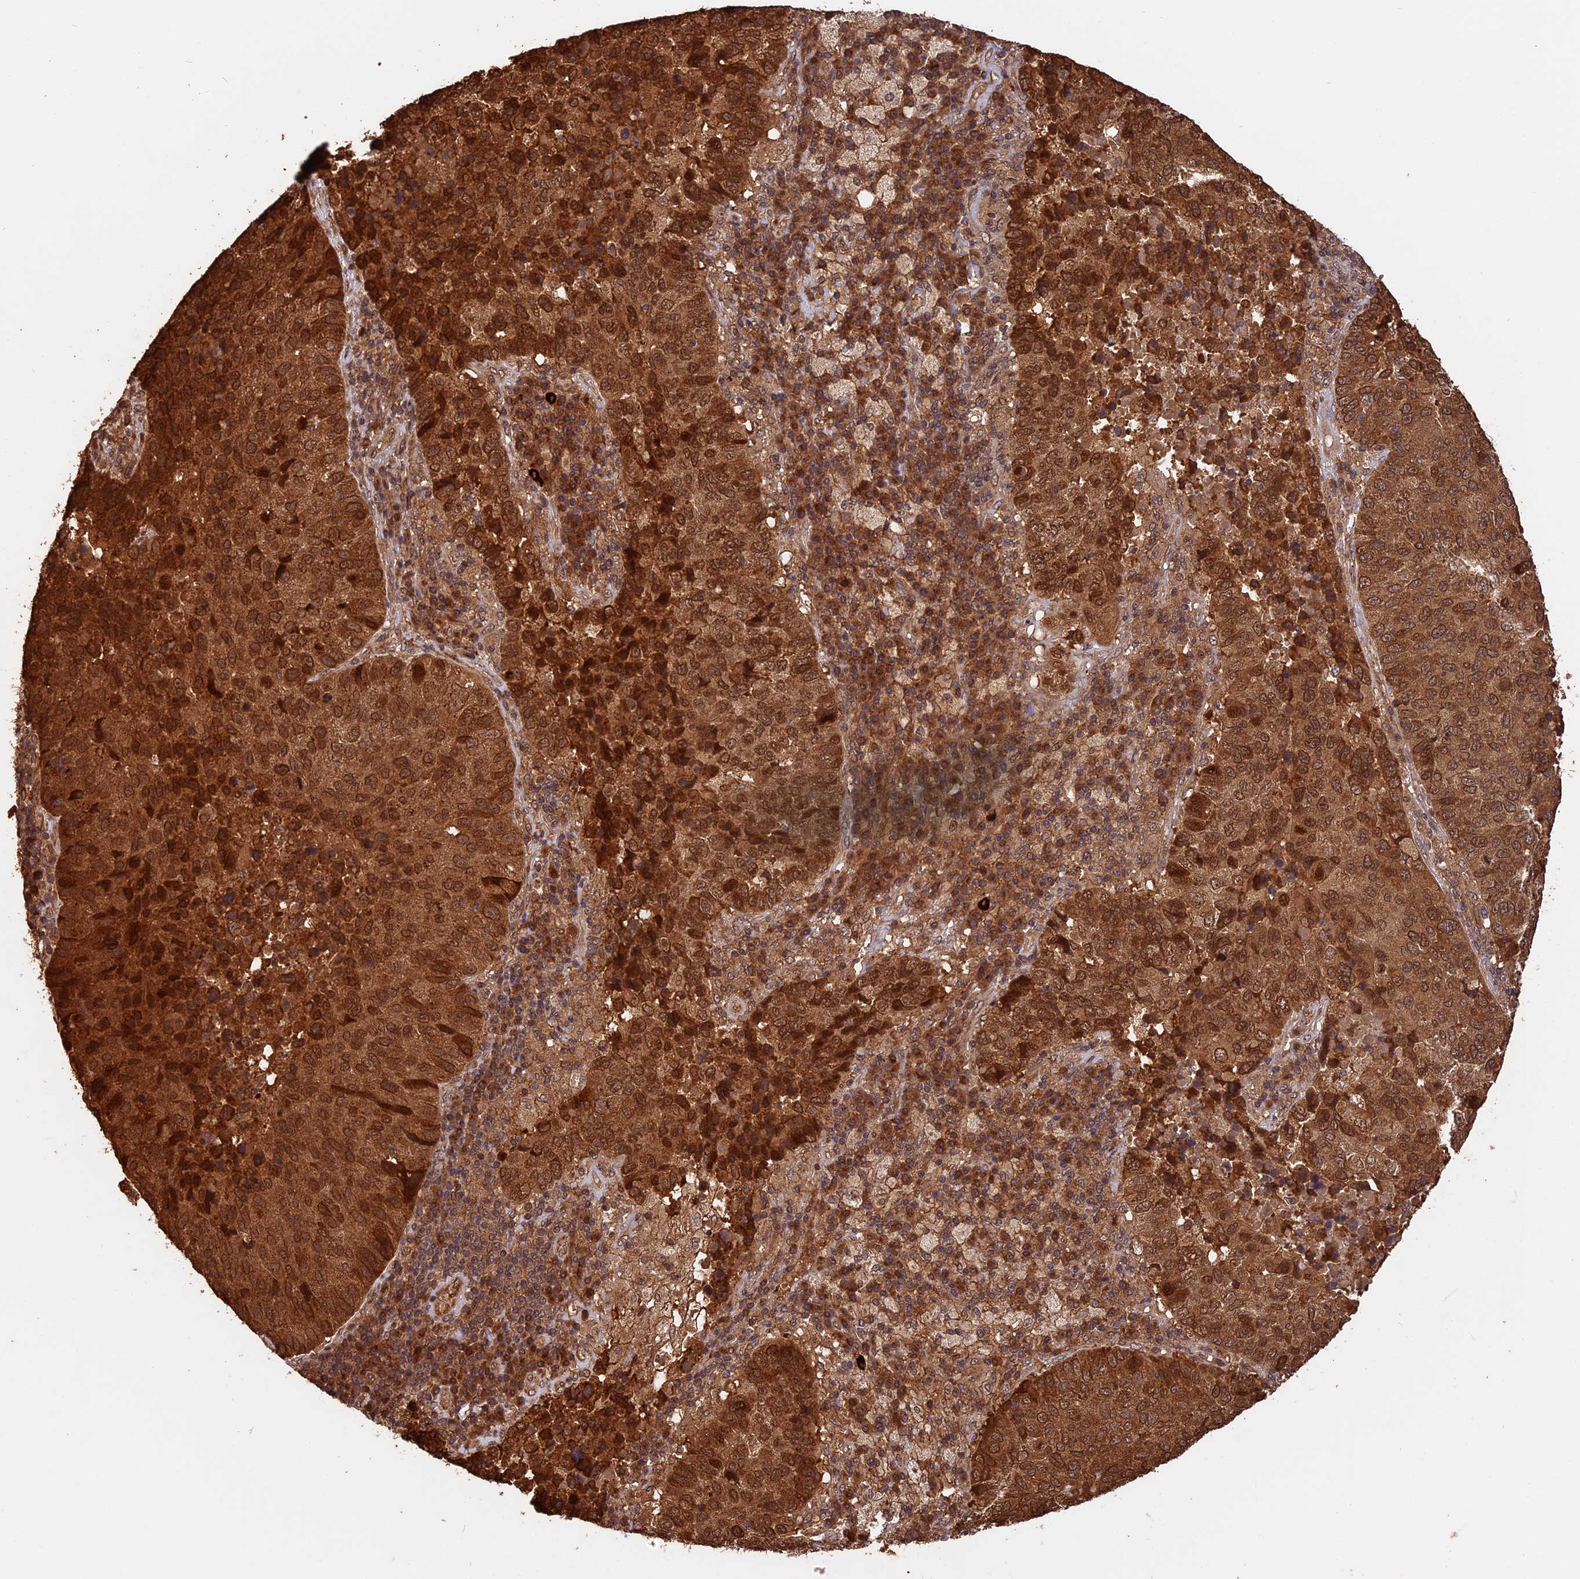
{"staining": {"intensity": "strong", "quantity": ">75%", "location": "cytoplasmic/membranous,nuclear"}, "tissue": "lung cancer", "cell_type": "Tumor cells", "image_type": "cancer", "snomed": [{"axis": "morphology", "description": "Squamous cell carcinoma, NOS"}, {"axis": "topography", "description": "Lung"}], "caption": "Protein expression analysis of squamous cell carcinoma (lung) shows strong cytoplasmic/membranous and nuclear positivity in about >75% of tumor cells.", "gene": "ESCO1", "patient": {"sex": "male", "age": 73}}